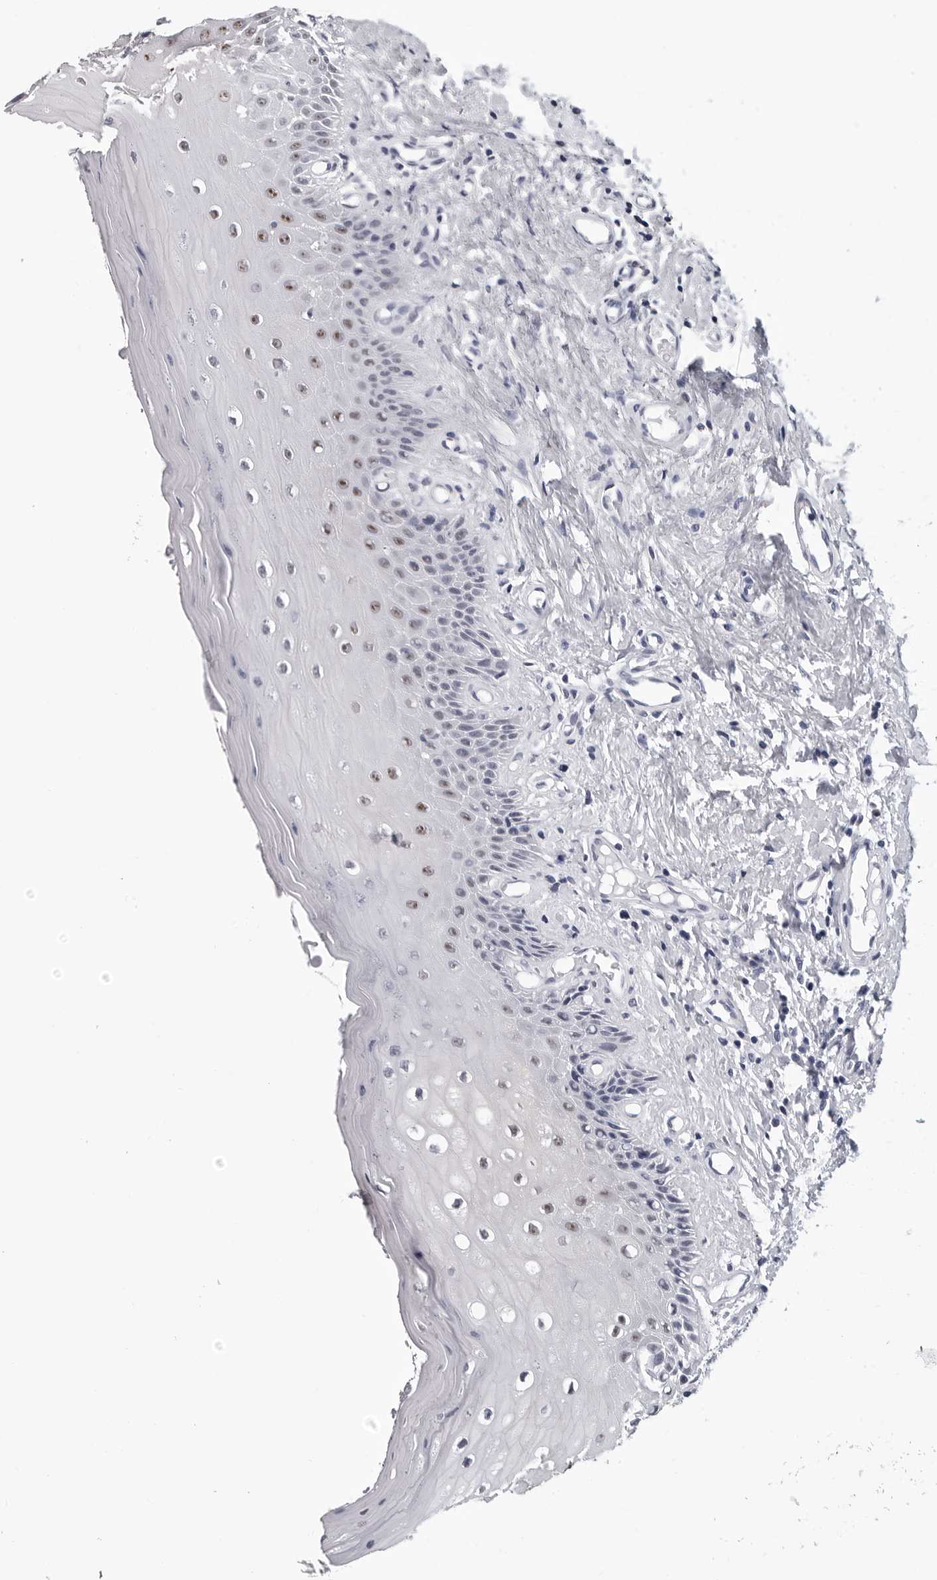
{"staining": {"intensity": "moderate", "quantity": "<25%", "location": "nuclear"}, "tissue": "oral mucosa", "cell_type": "Squamous epithelial cells", "image_type": "normal", "snomed": [{"axis": "morphology", "description": "Normal tissue, NOS"}, {"axis": "topography", "description": "Oral tissue"}], "caption": "Oral mucosa was stained to show a protein in brown. There is low levels of moderate nuclear expression in approximately <25% of squamous epithelial cells. Ihc stains the protein in brown and the nuclei are stained blue.", "gene": "GNL2", "patient": {"sex": "male", "age": 66}}